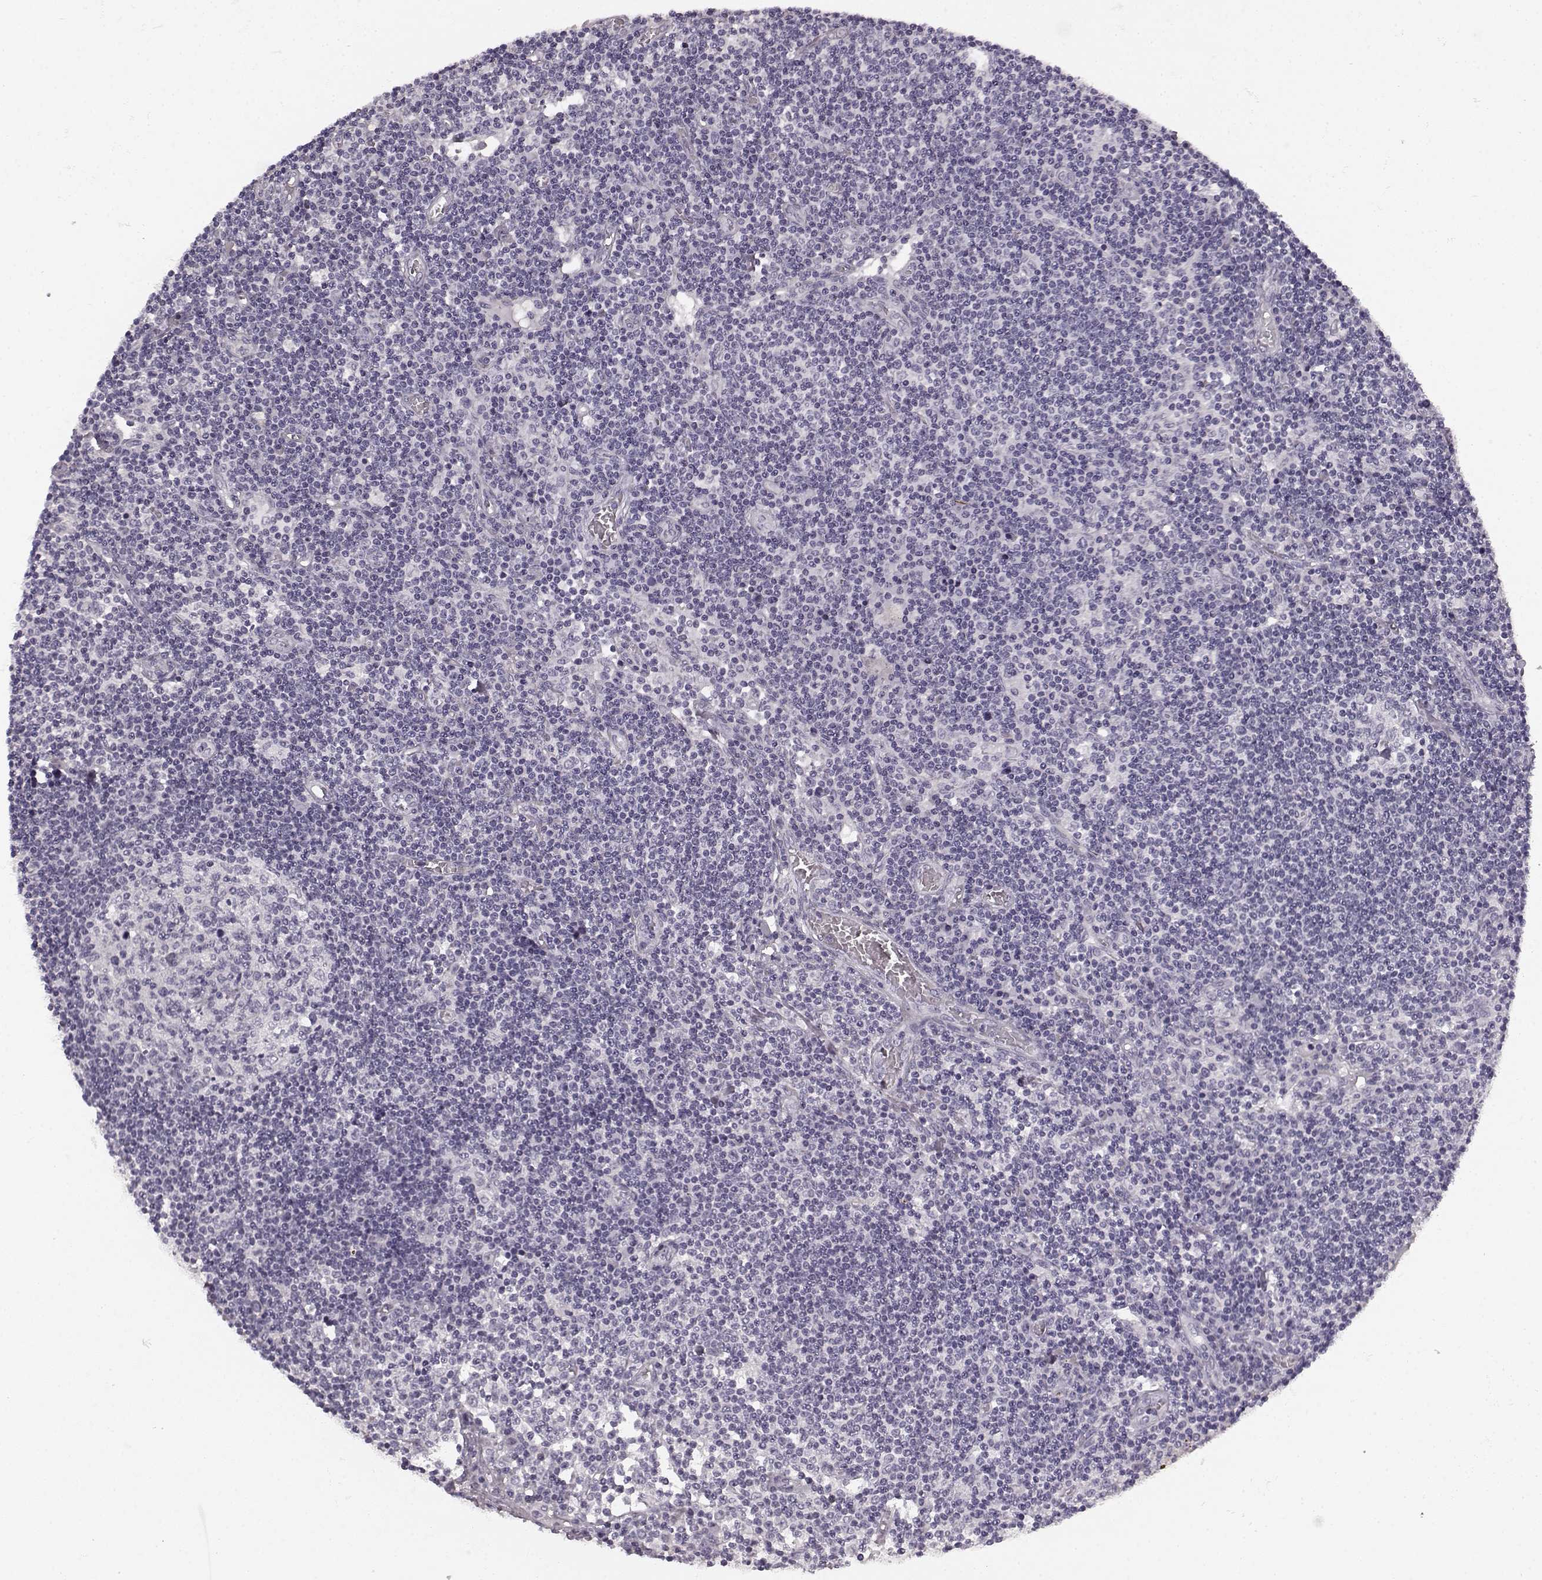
{"staining": {"intensity": "negative", "quantity": "none", "location": "none"}, "tissue": "lymph node", "cell_type": "Germinal center cells", "image_type": "normal", "snomed": [{"axis": "morphology", "description": "Normal tissue, NOS"}, {"axis": "topography", "description": "Lymph node"}], "caption": "Immunohistochemistry (IHC) micrograph of unremarkable lymph node: human lymph node stained with DAB (3,3'-diaminobenzidine) shows no significant protein staining in germinal center cells. (Brightfield microscopy of DAB (3,3'-diaminobenzidine) immunohistochemistry at high magnification).", "gene": "TMPRSS15", "patient": {"sex": "female", "age": 72}}